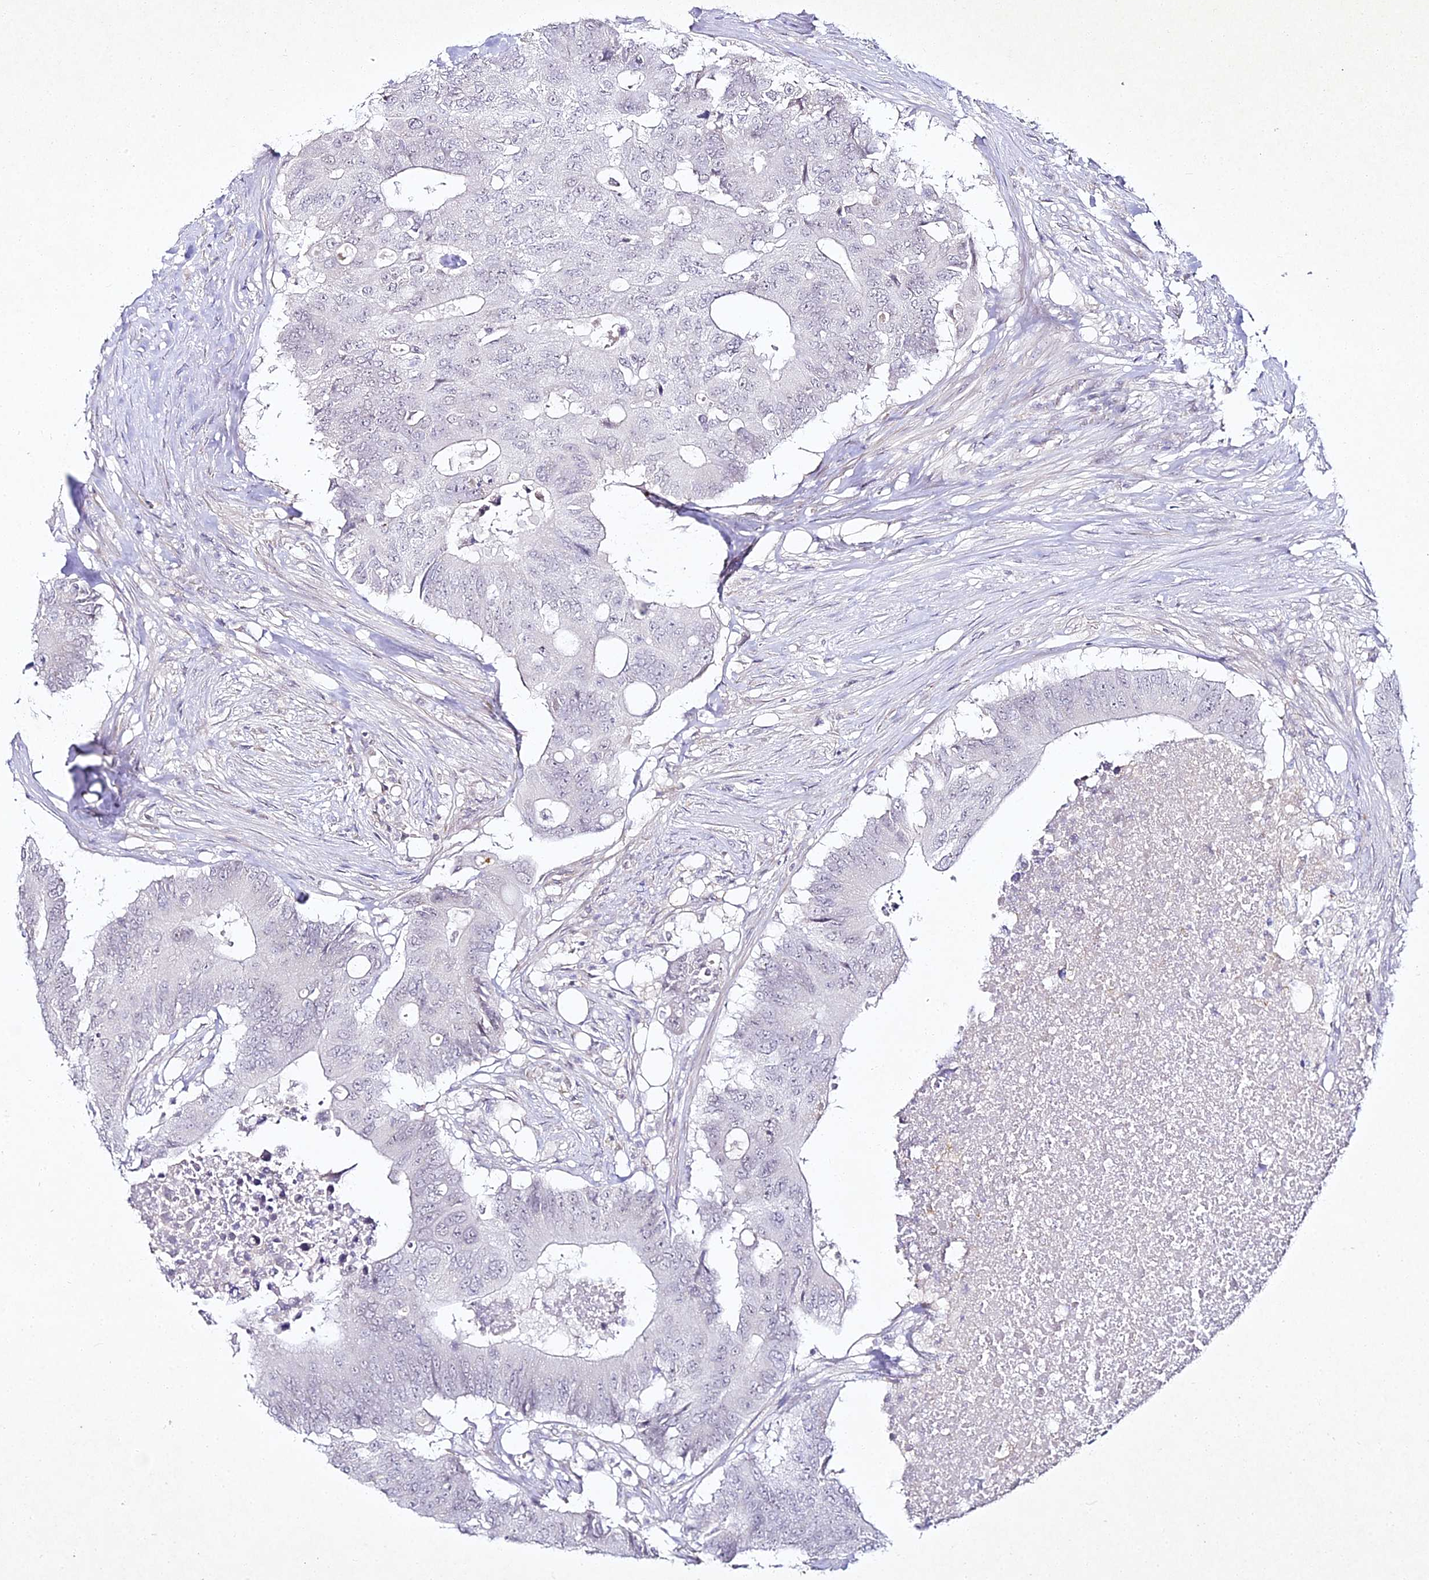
{"staining": {"intensity": "negative", "quantity": "none", "location": "none"}, "tissue": "colorectal cancer", "cell_type": "Tumor cells", "image_type": "cancer", "snomed": [{"axis": "morphology", "description": "Adenocarcinoma, NOS"}, {"axis": "topography", "description": "Colon"}], "caption": "Tumor cells are negative for brown protein staining in adenocarcinoma (colorectal).", "gene": "ALPG", "patient": {"sex": "male", "age": 71}}